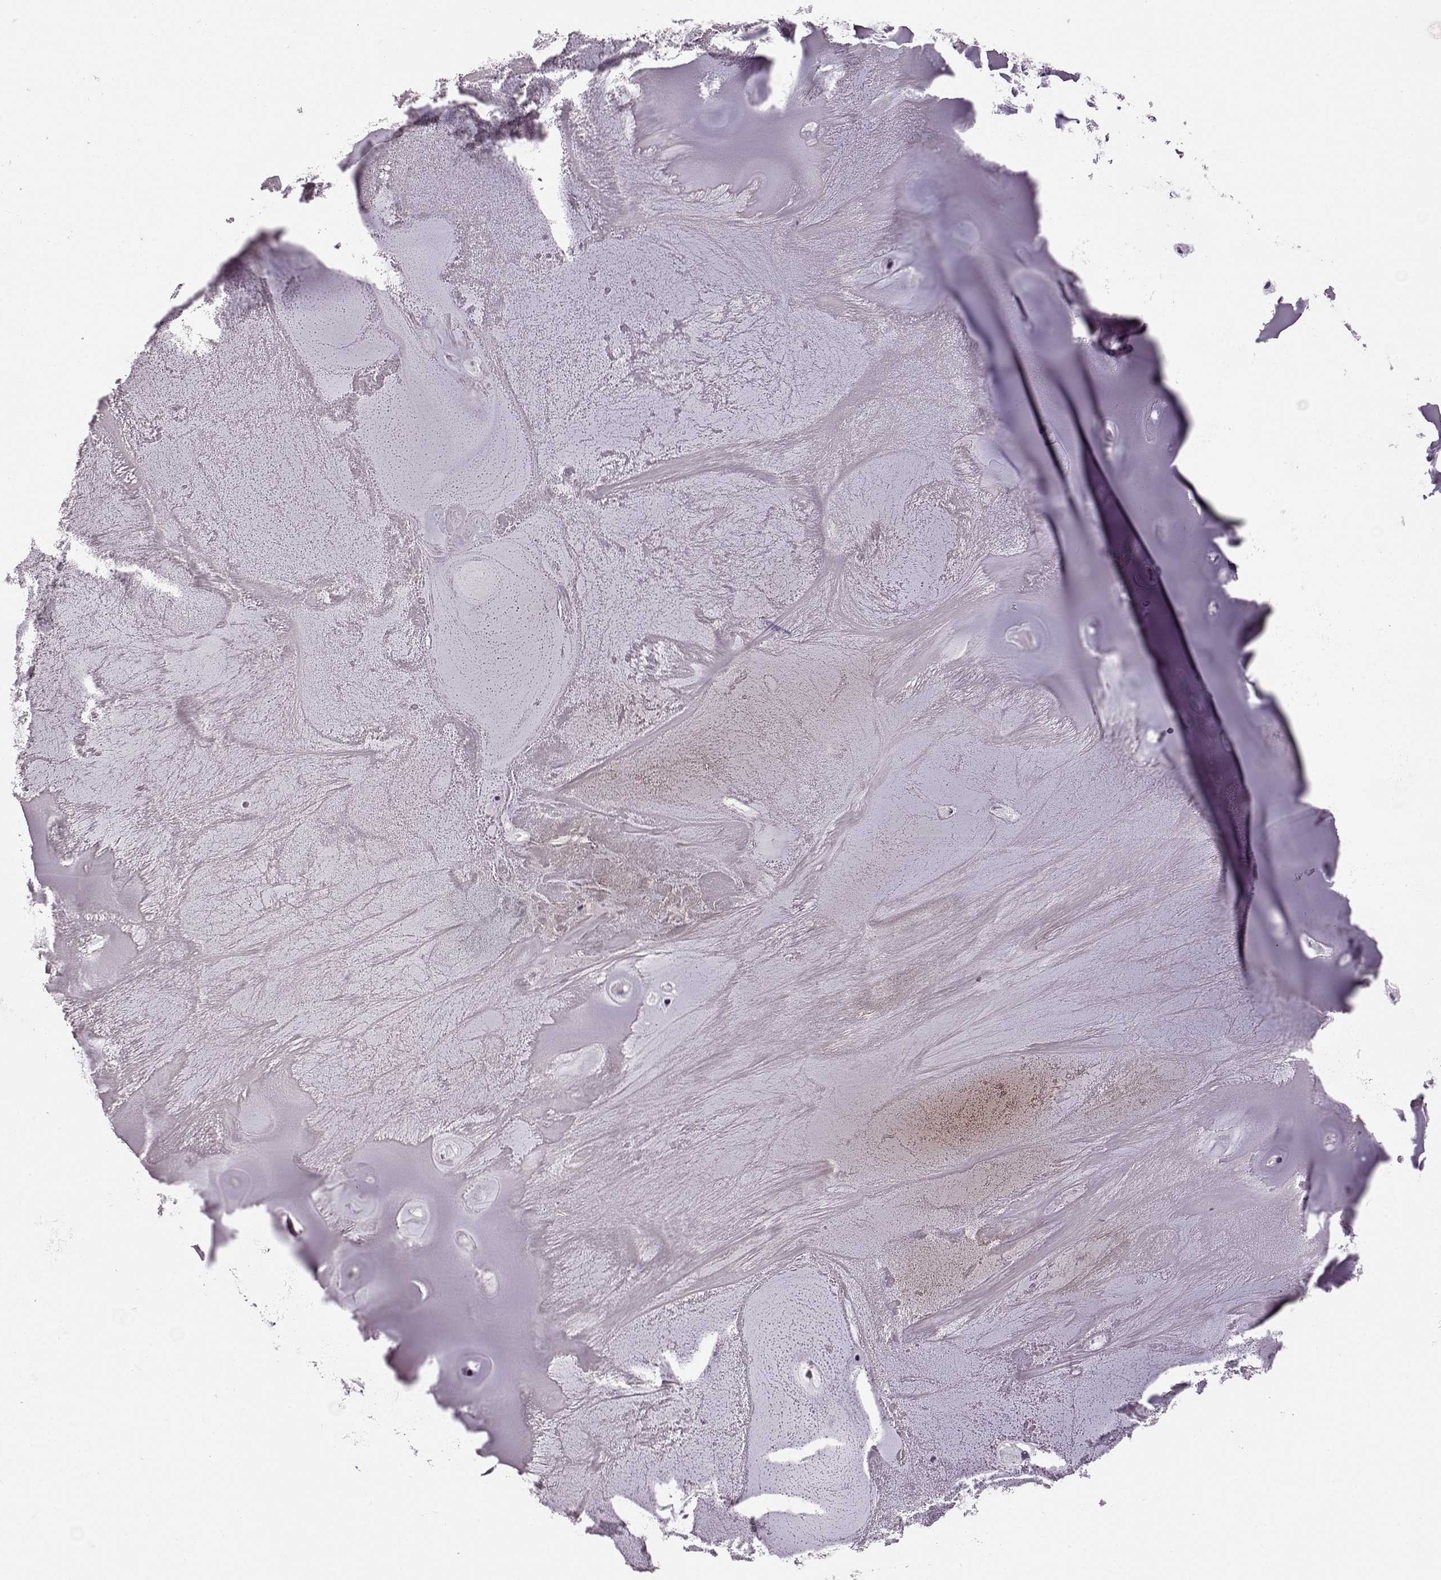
{"staining": {"intensity": "negative", "quantity": "none", "location": "none"}, "tissue": "adipose tissue", "cell_type": "Adipocytes", "image_type": "normal", "snomed": [{"axis": "morphology", "description": "Normal tissue, NOS"}, {"axis": "morphology", "description": "Squamous cell carcinoma, NOS"}, {"axis": "topography", "description": "Cartilage tissue"}, {"axis": "topography", "description": "Lung"}], "caption": "Histopathology image shows no significant protein expression in adipocytes of normal adipose tissue.", "gene": "AIPL1", "patient": {"sex": "male", "age": 66}}